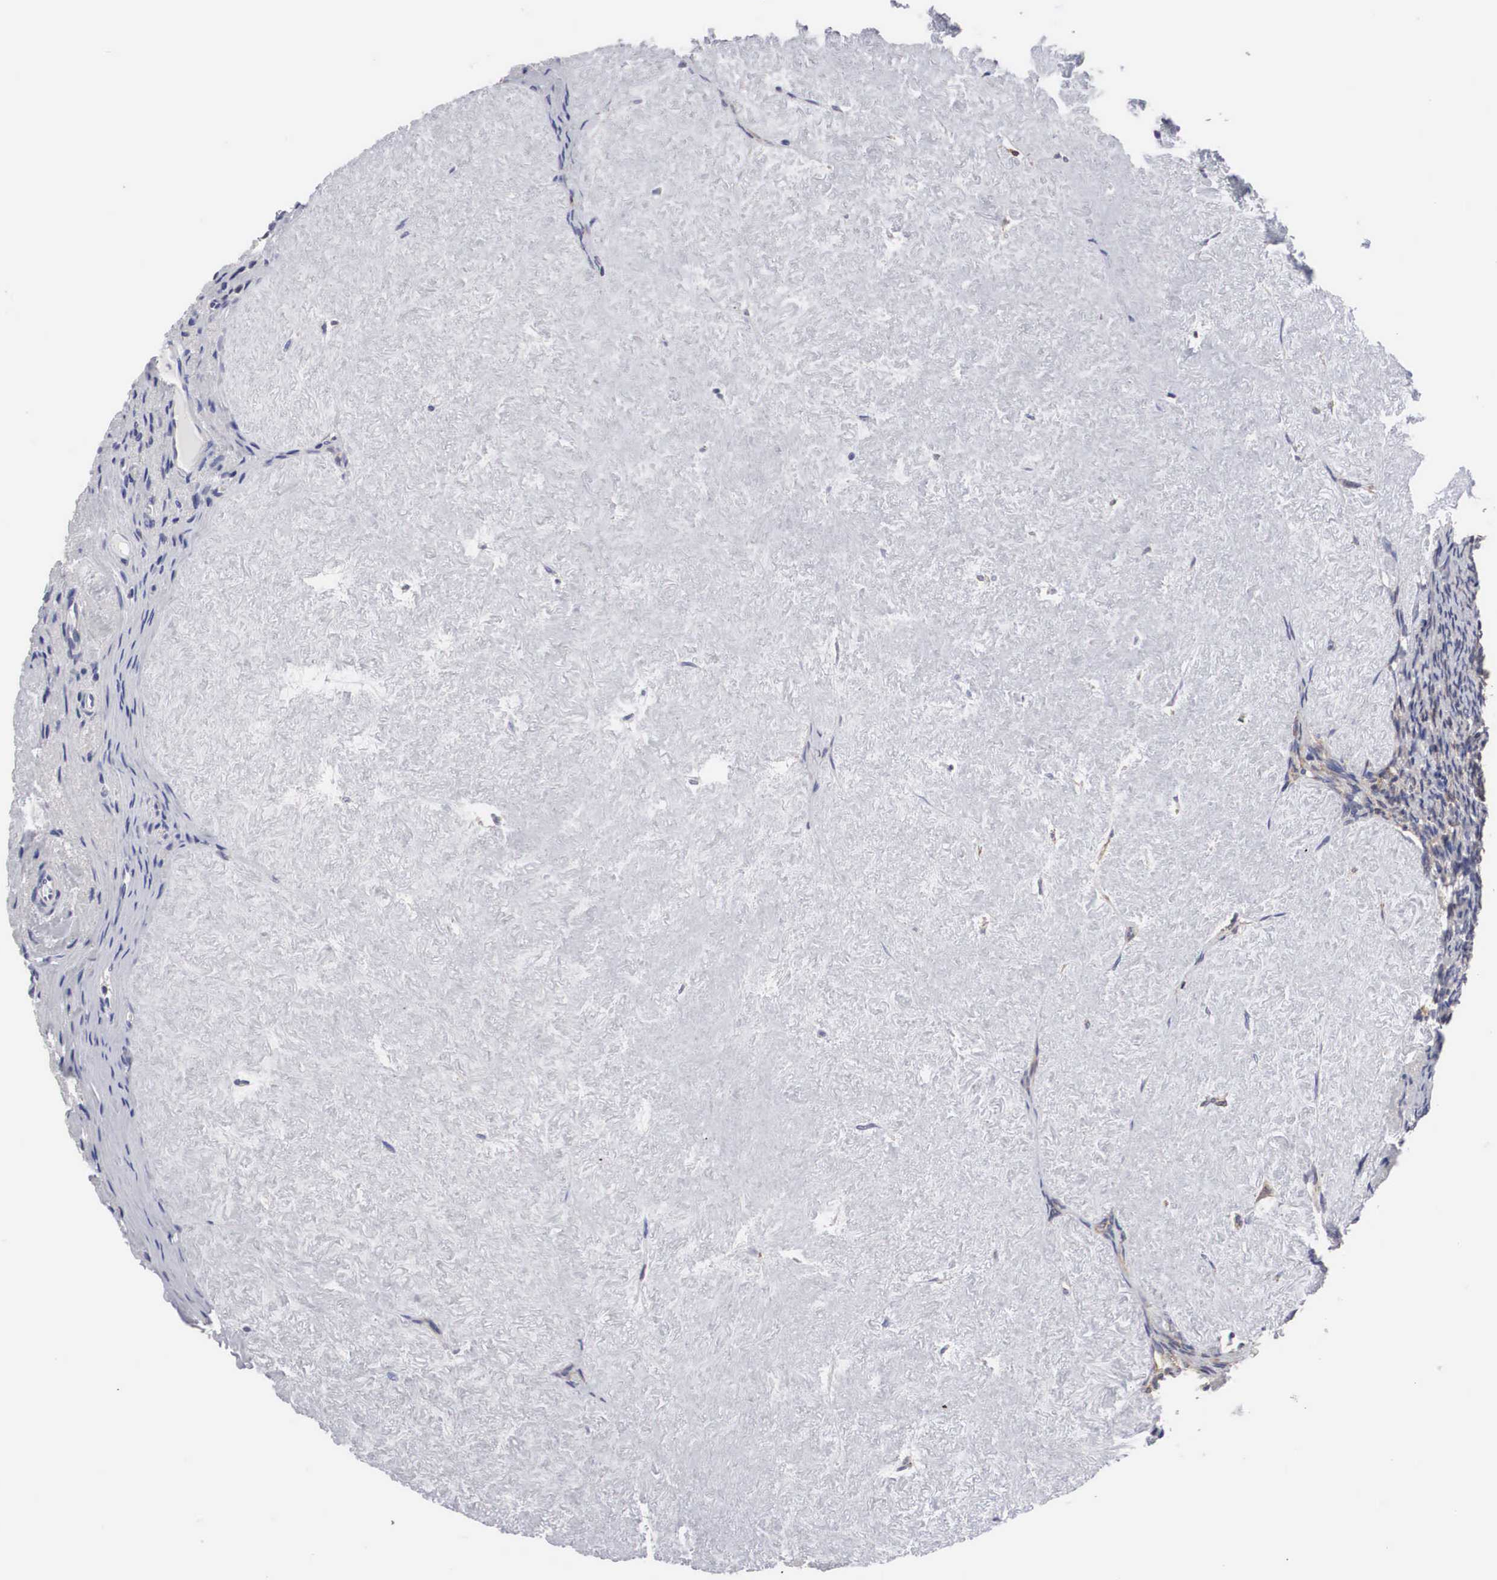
{"staining": {"intensity": "weak", "quantity": "<25%", "location": "cytoplasmic/membranous"}, "tissue": "ovary", "cell_type": "Ovarian stroma cells", "image_type": "normal", "snomed": [{"axis": "morphology", "description": "Normal tissue, NOS"}, {"axis": "topography", "description": "Ovary"}], "caption": "An immunohistochemistry (IHC) photomicrograph of unremarkable ovary is shown. There is no staining in ovarian stroma cells of ovary.", "gene": "HMOX1", "patient": {"sex": "female", "age": 53}}